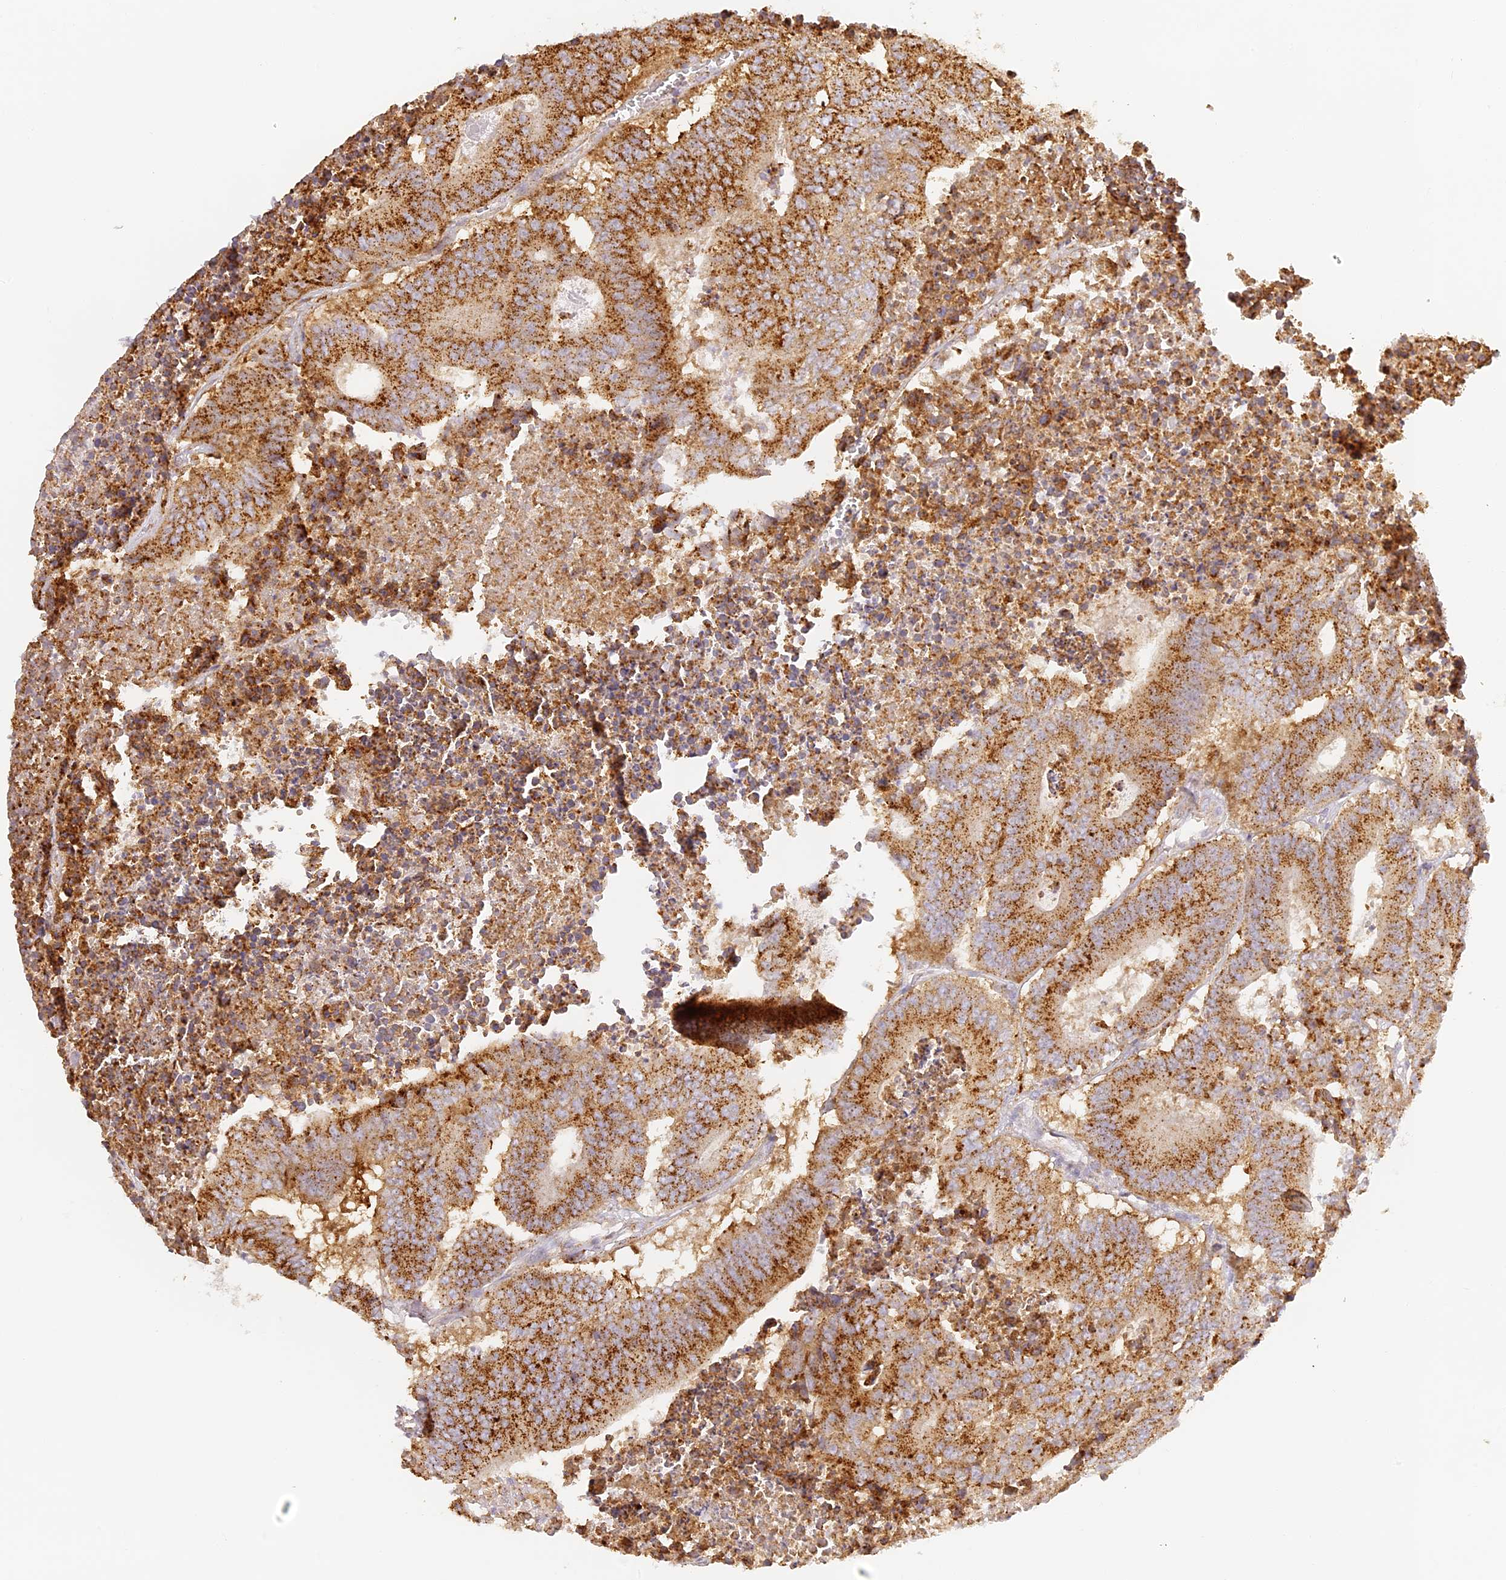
{"staining": {"intensity": "moderate", "quantity": ">75%", "location": "cytoplasmic/membranous"}, "tissue": "colorectal cancer", "cell_type": "Tumor cells", "image_type": "cancer", "snomed": [{"axis": "morphology", "description": "Adenocarcinoma, NOS"}, {"axis": "topography", "description": "Colon"}], "caption": "A brown stain shows moderate cytoplasmic/membranous positivity of a protein in adenocarcinoma (colorectal) tumor cells. The protein of interest is stained brown, and the nuclei are stained in blue (DAB (3,3'-diaminobenzidine) IHC with brightfield microscopy, high magnification).", "gene": "LAMP2", "patient": {"sex": "male", "age": 87}}